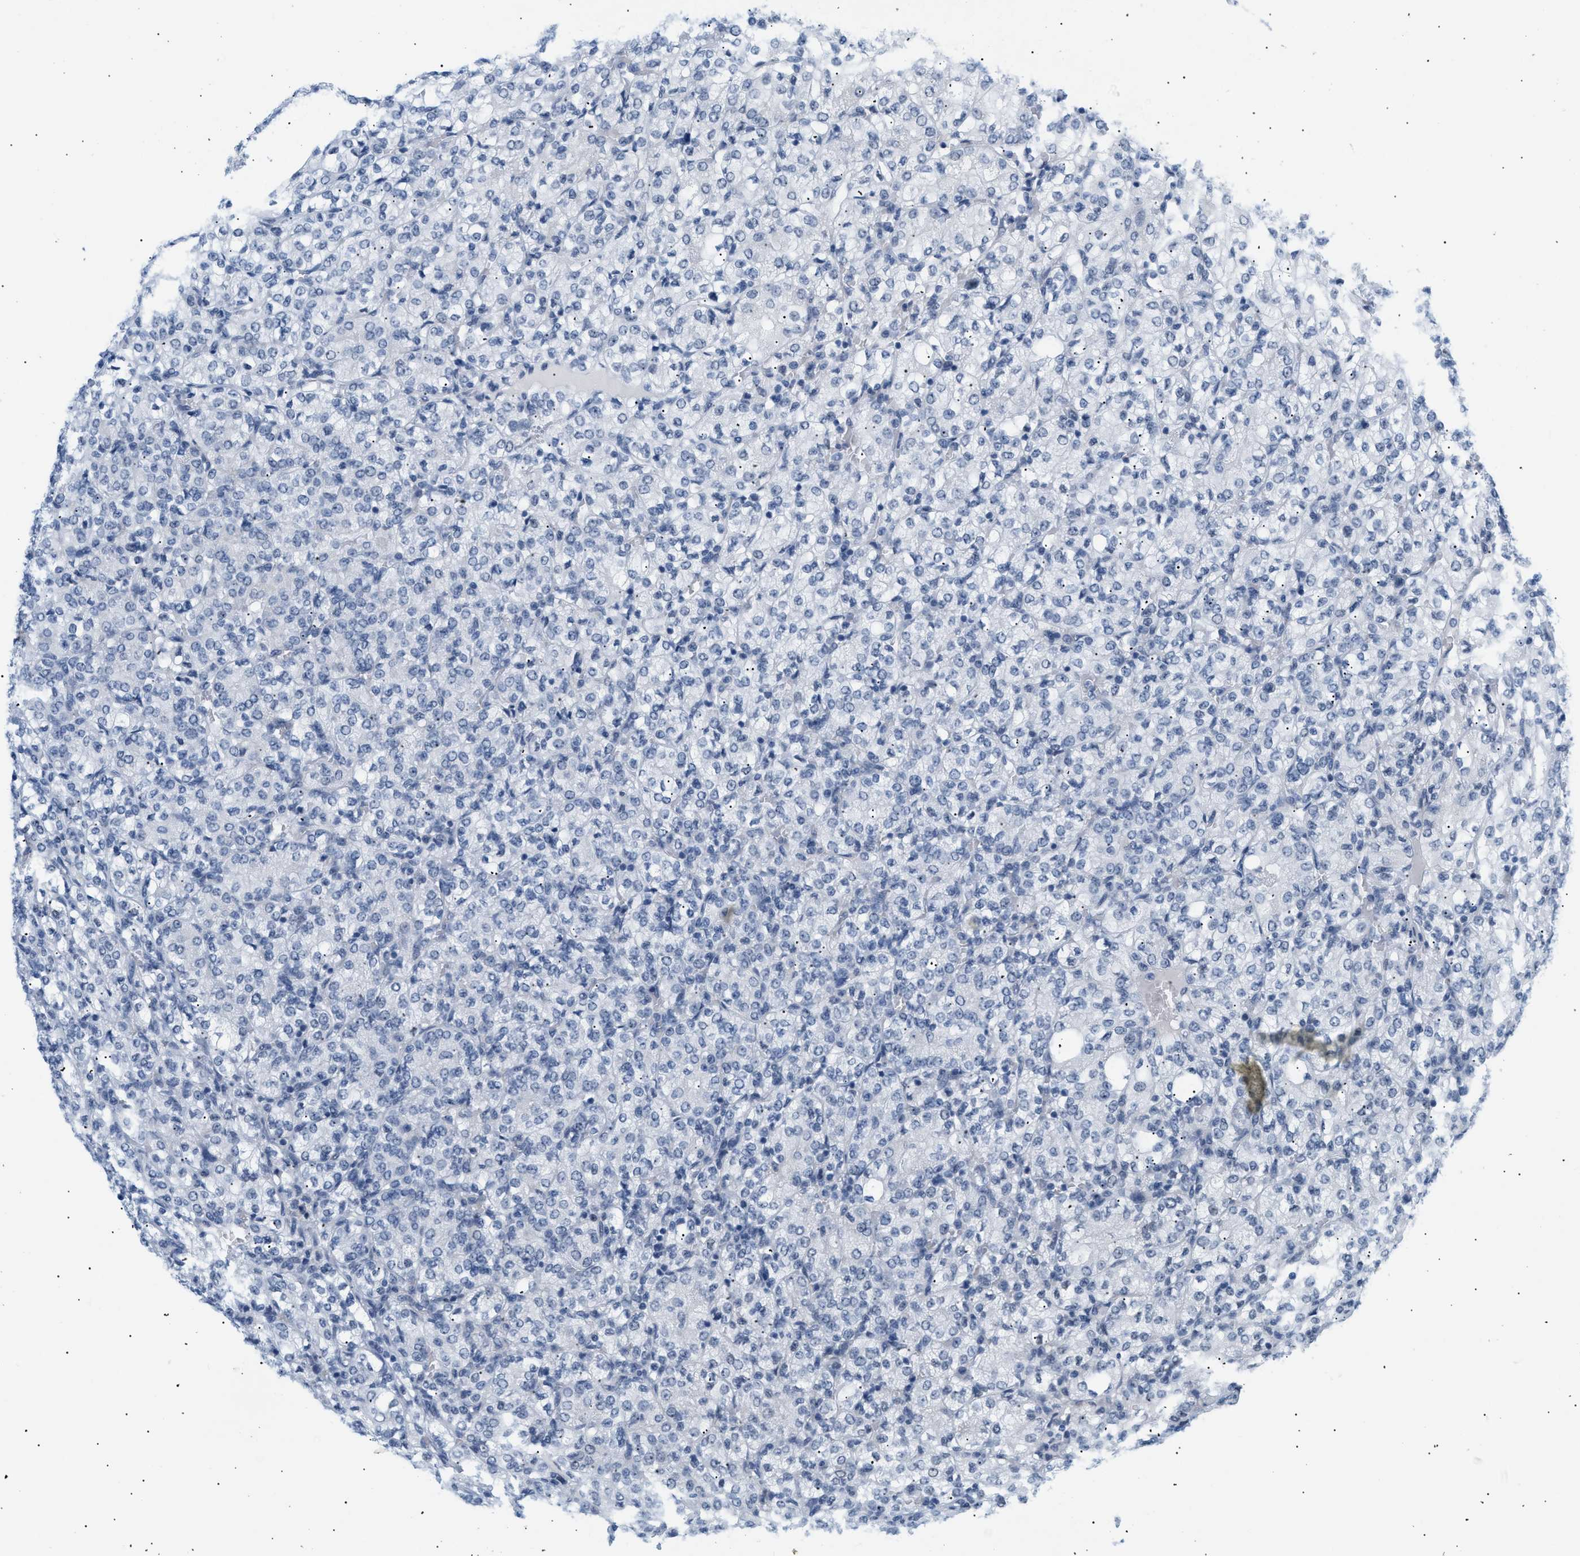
{"staining": {"intensity": "negative", "quantity": "none", "location": "none"}, "tissue": "renal cancer", "cell_type": "Tumor cells", "image_type": "cancer", "snomed": [{"axis": "morphology", "description": "Adenocarcinoma, NOS"}, {"axis": "topography", "description": "Kidney"}], "caption": "A high-resolution micrograph shows immunohistochemistry (IHC) staining of adenocarcinoma (renal), which reveals no significant staining in tumor cells. (Brightfield microscopy of DAB (3,3'-diaminobenzidine) immunohistochemistry (IHC) at high magnification).", "gene": "ELN", "patient": {"sex": "male", "age": 77}}